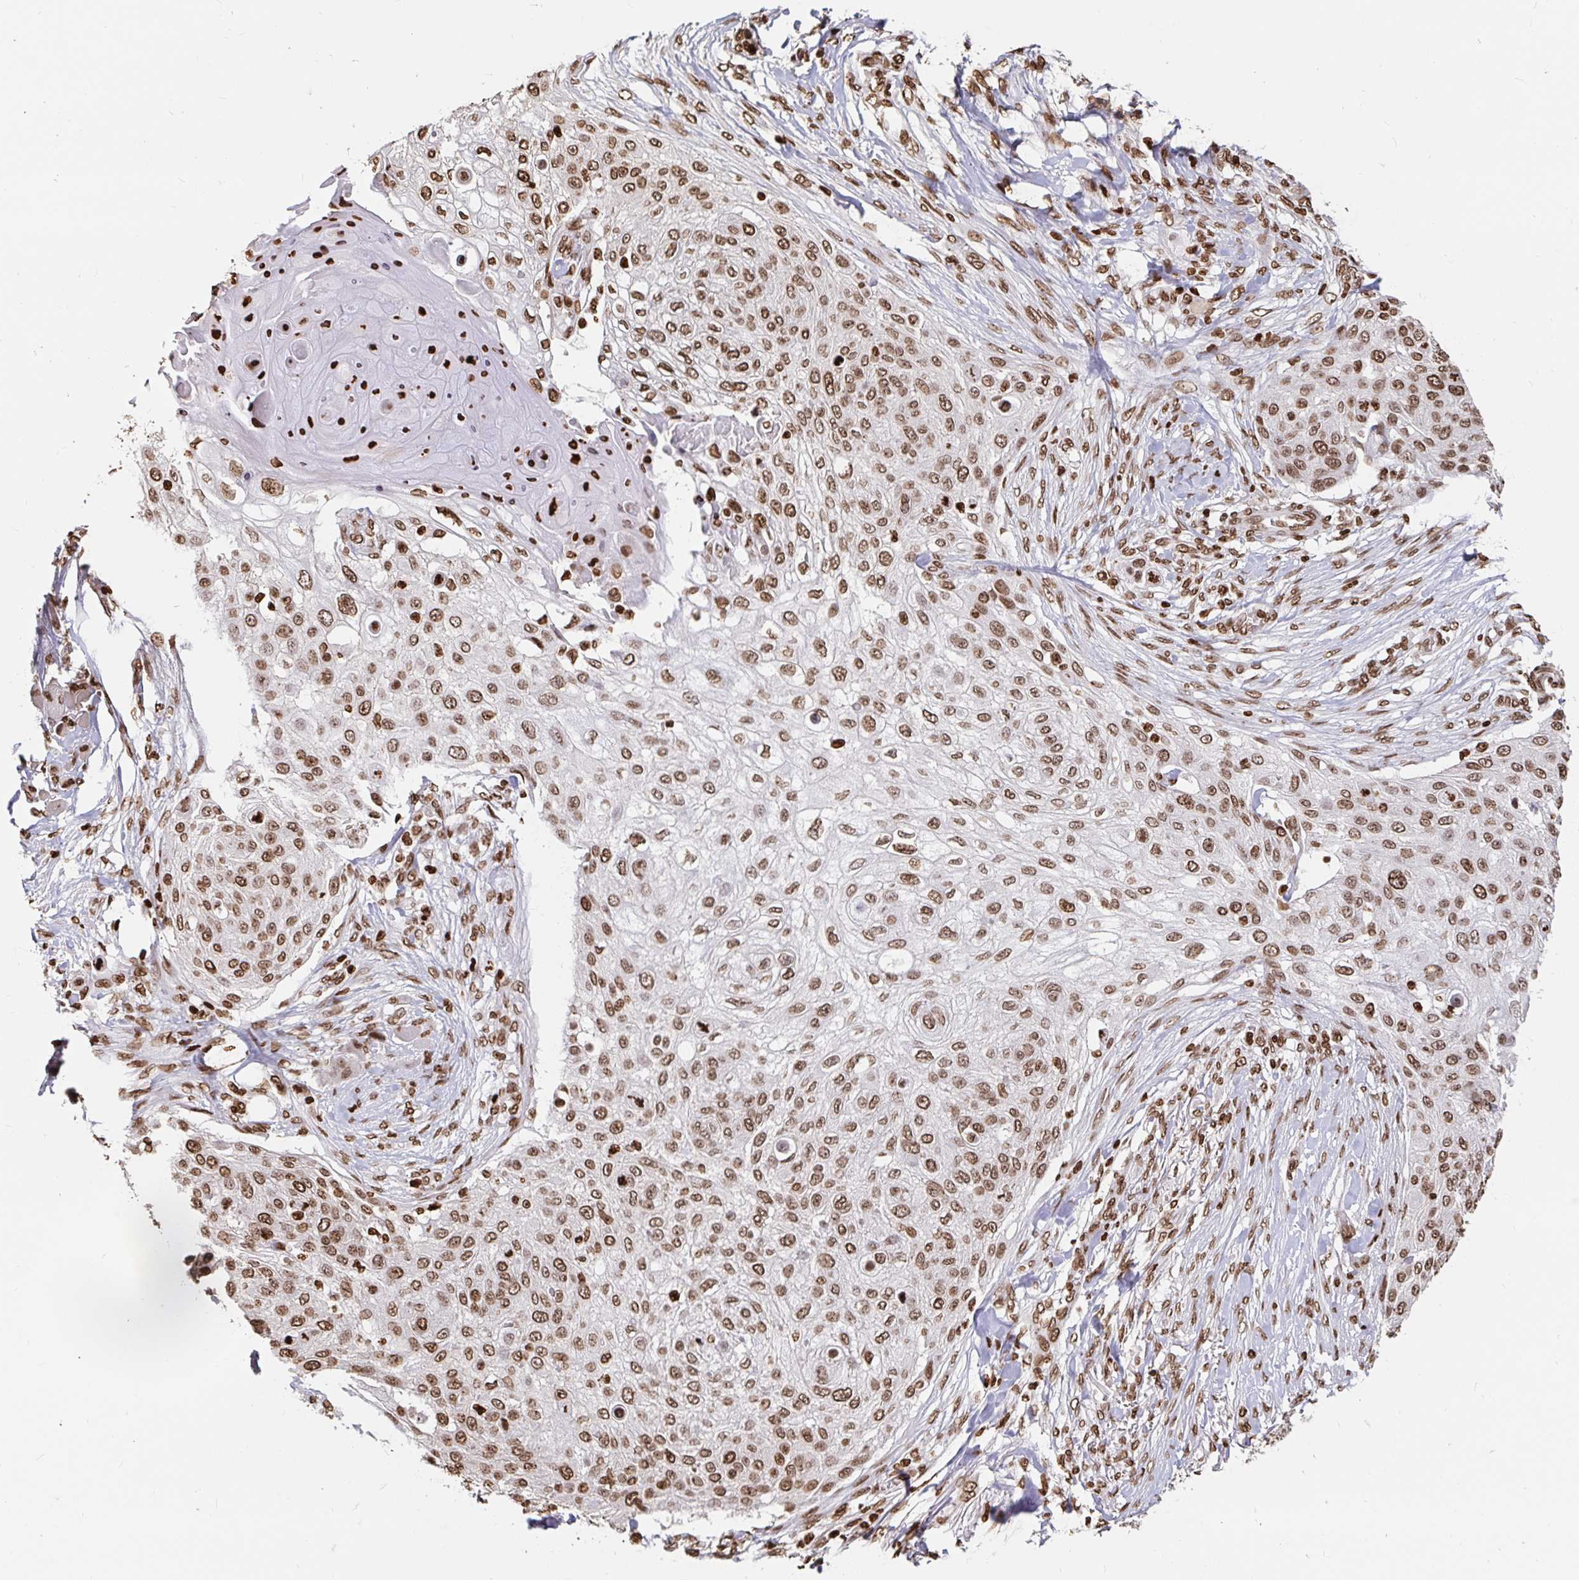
{"staining": {"intensity": "moderate", "quantity": ">75%", "location": "nuclear"}, "tissue": "skin cancer", "cell_type": "Tumor cells", "image_type": "cancer", "snomed": [{"axis": "morphology", "description": "Squamous cell carcinoma, NOS"}, {"axis": "topography", "description": "Skin"}], "caption": "Immunohistochemical staining of human skin cancer (squamous cell carcinoma) reveals medium levels of moderate nuclear protein positivity in about >75% of tumor cells. (DAB IHC, brown staining for protein, blue staining for nuclei).", "gene": "H2BC5", "patient": {"sex": "female", "age": 87}}